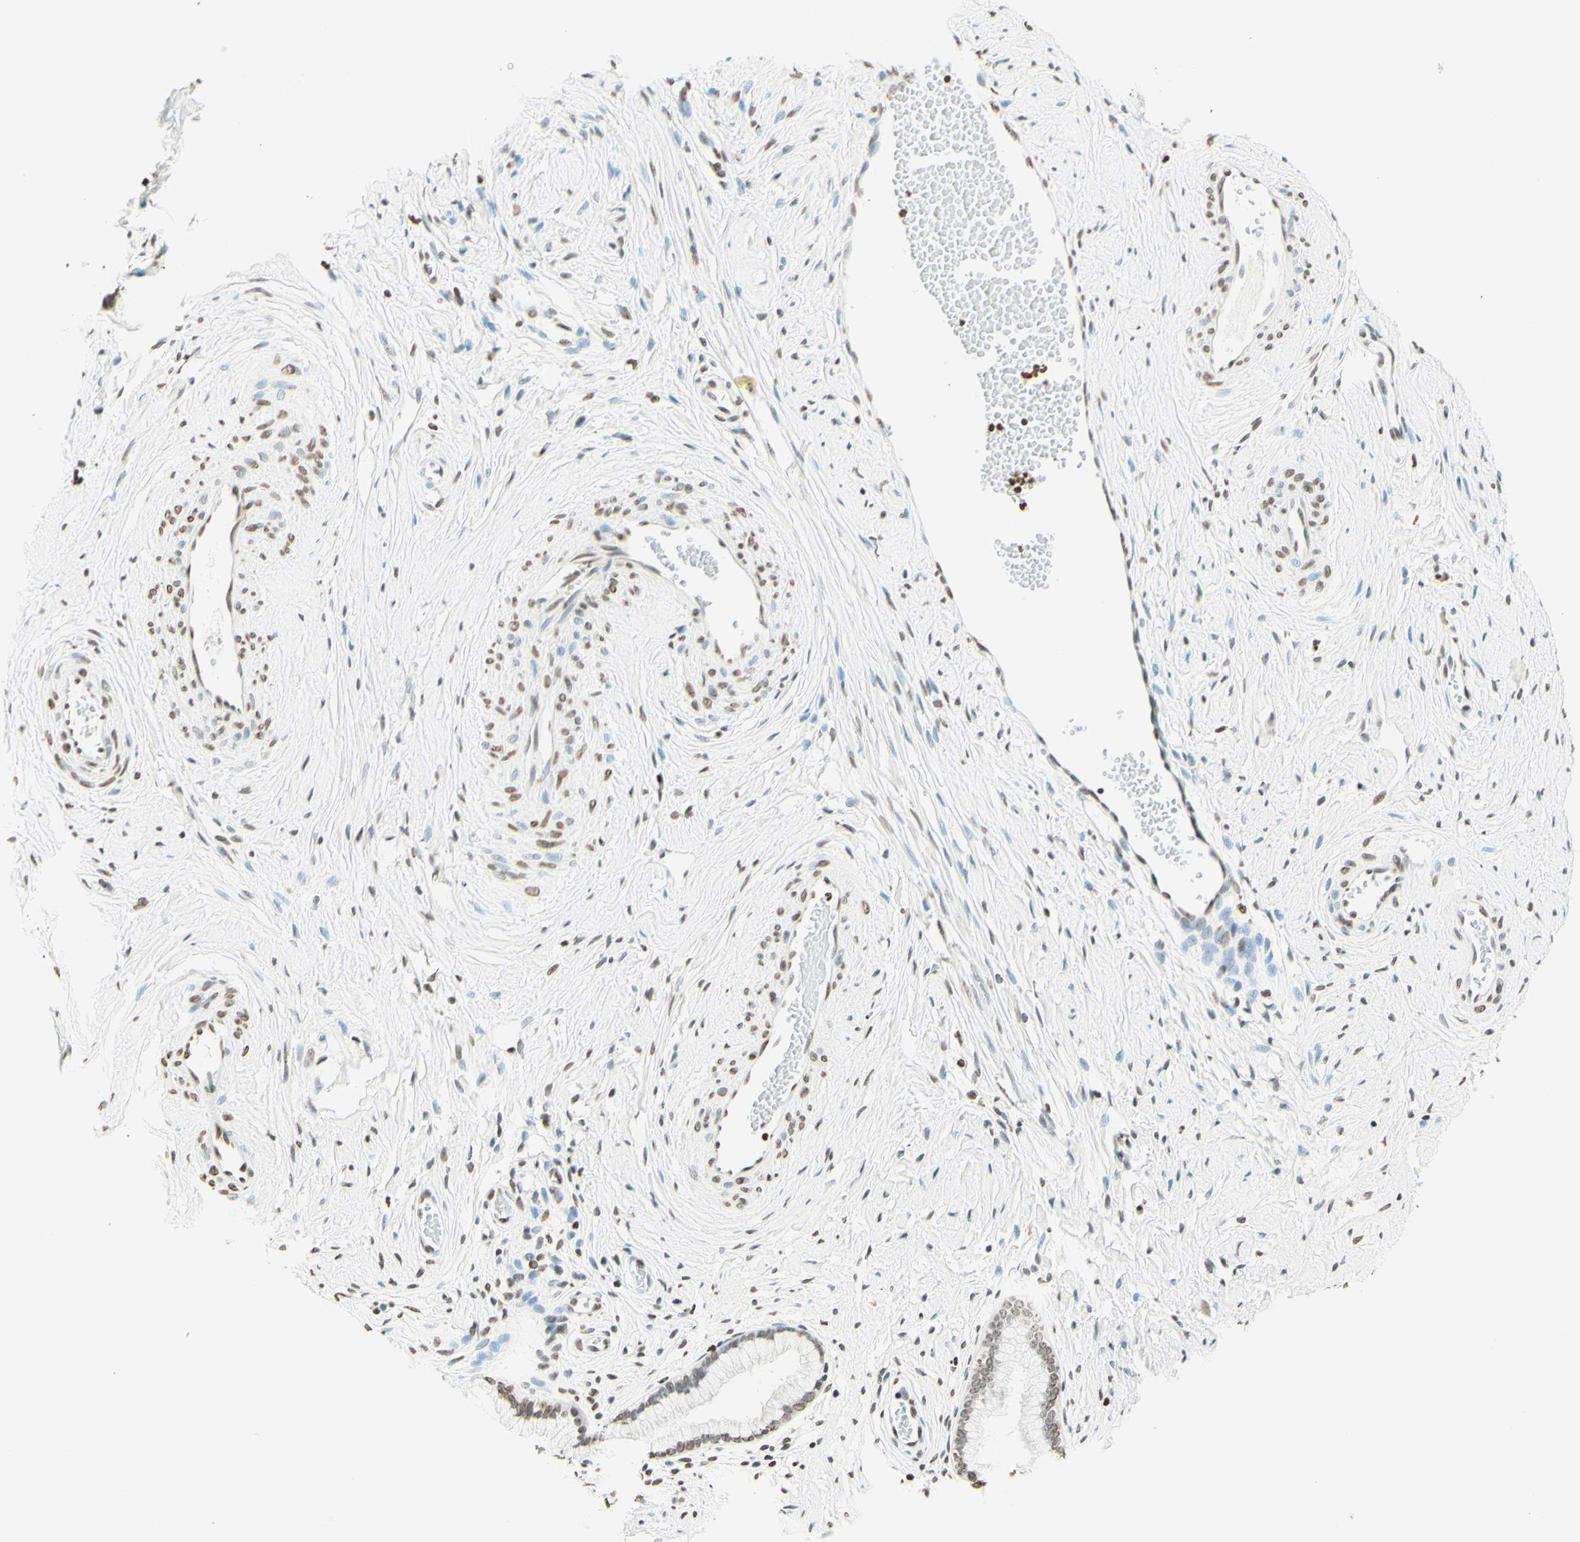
{"staining": {"intensity": "moderate", "quantity": "25%-75%", "location": "nuclear"}, "tissue": "cervix", "cell_type": "Glandular cells", "image_type": "normal", "snomed": [{"axis": "morphology", "description": "Normal tissue, NOS"}, {"axis": "topography", "description": "Cervix"}], "caption": "Glandular cells exhibit medium levels of moderate nuclear positivity in about 25%-75% of cells in unremarkable cervix. The protein of interest is stained brown, and the nuclei are stained in blue (DAB (3,3'-diaminobenzidine) IHC with brightfield microscopy, high magnification).", "gene": "MSH2", "patient": {"sex": "female", "age": 65}}